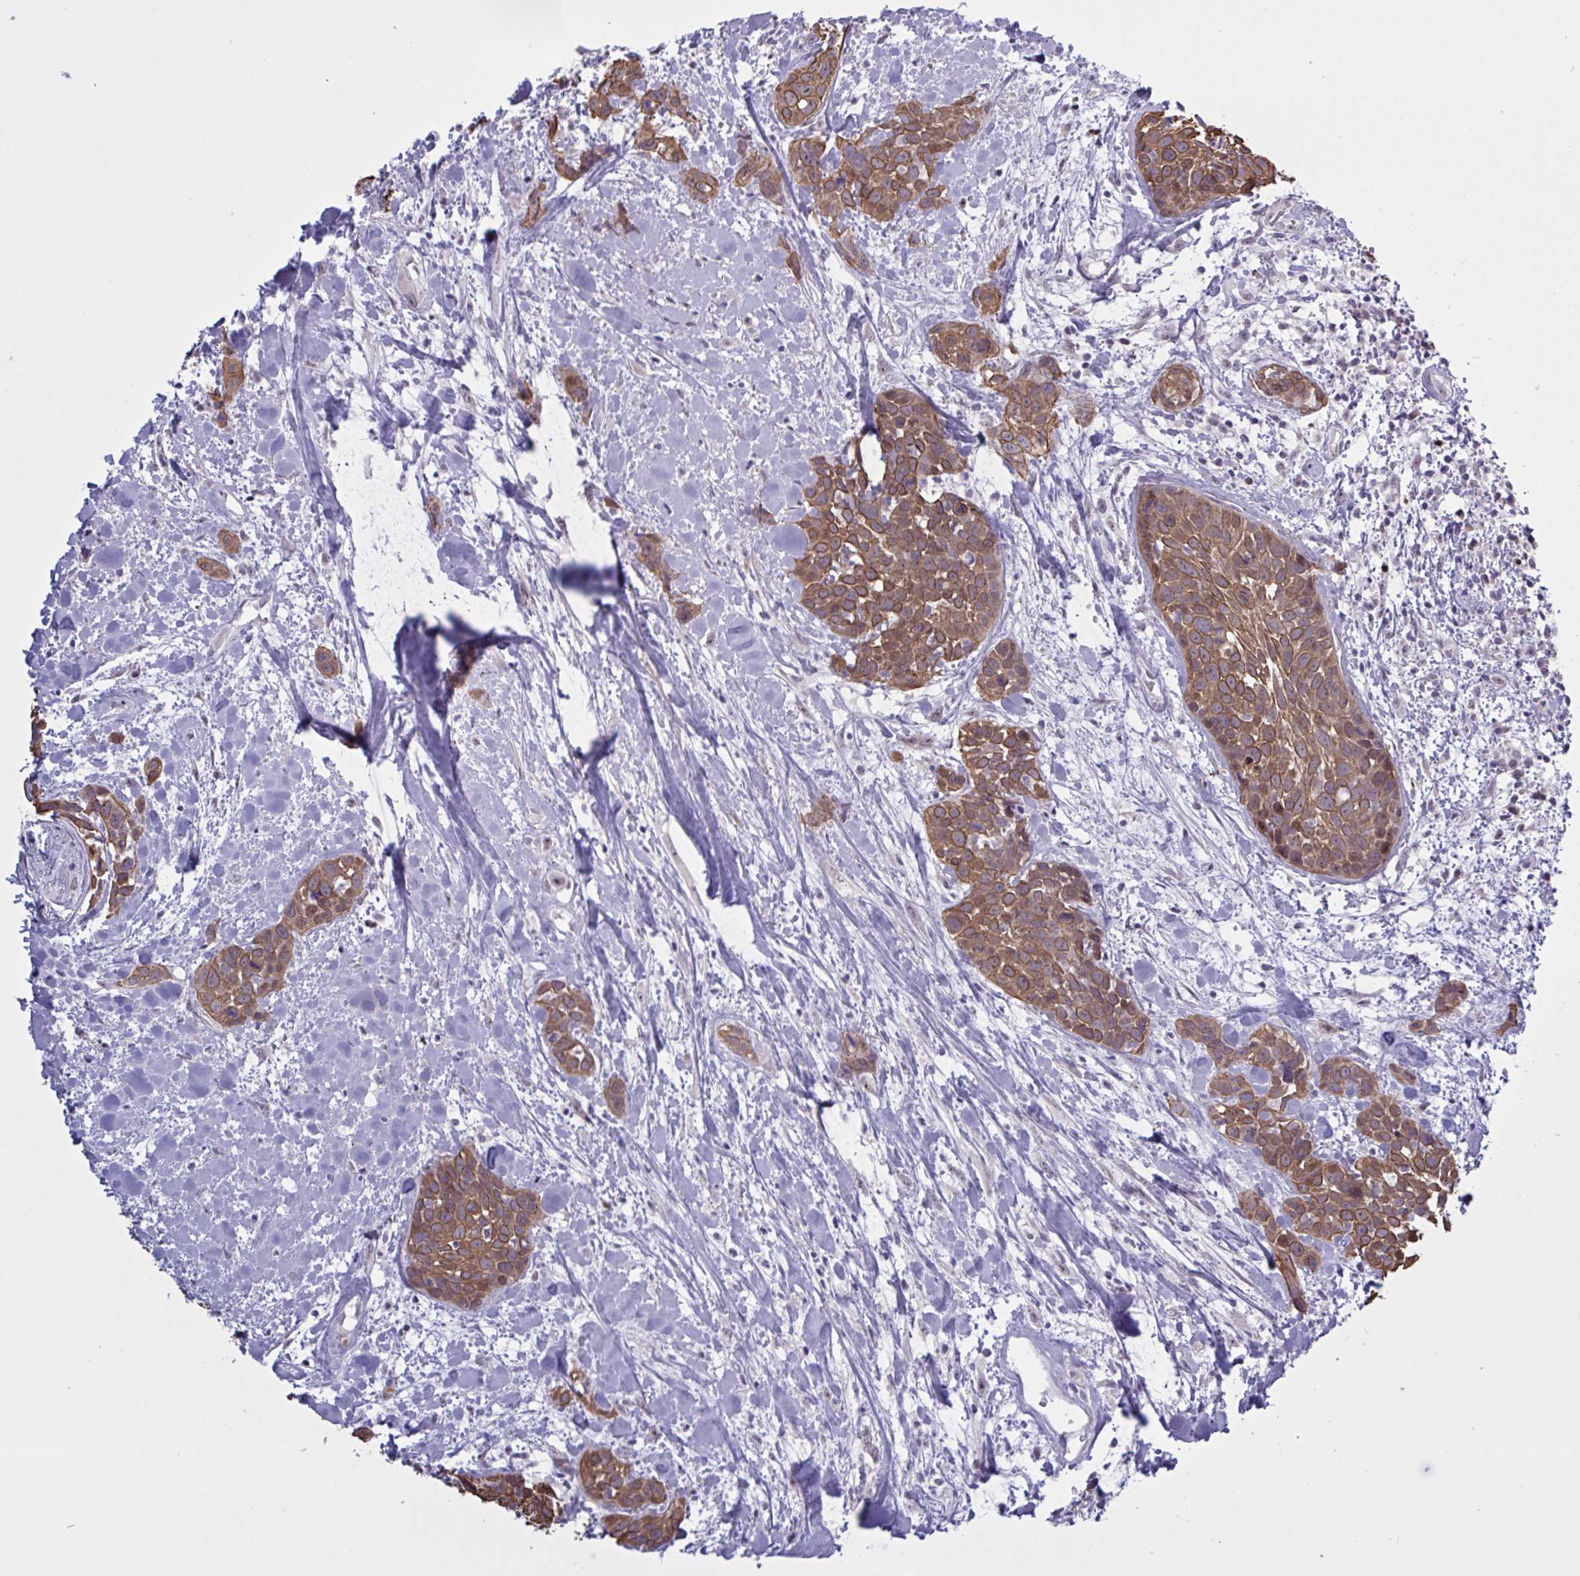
{"staining": {"intensity": "moderate", "quantity": ">75%", "location": "cytoplasmic/membranous,nuclear"}, "tissue": "head and neck cancer", "cell_type": "Tumor cells", "image_type": "cancer", "snomed": [{"axis": "morphology", "description": "Squamous cell carcinoma, NOS"}, {"axis": "topography", "description": "Head-Neck"}], "caption": "Head and neck squamous cell carcinoma stained with DAB (3,3'-diaminobenzidine) IHC demonstrates medium levels of moderate cytoplasmic/membranous and nuclear expression in about >75% of tumor cells.", "gene": "PRMT6", "patient": {"sex": "female", "age": 50}}